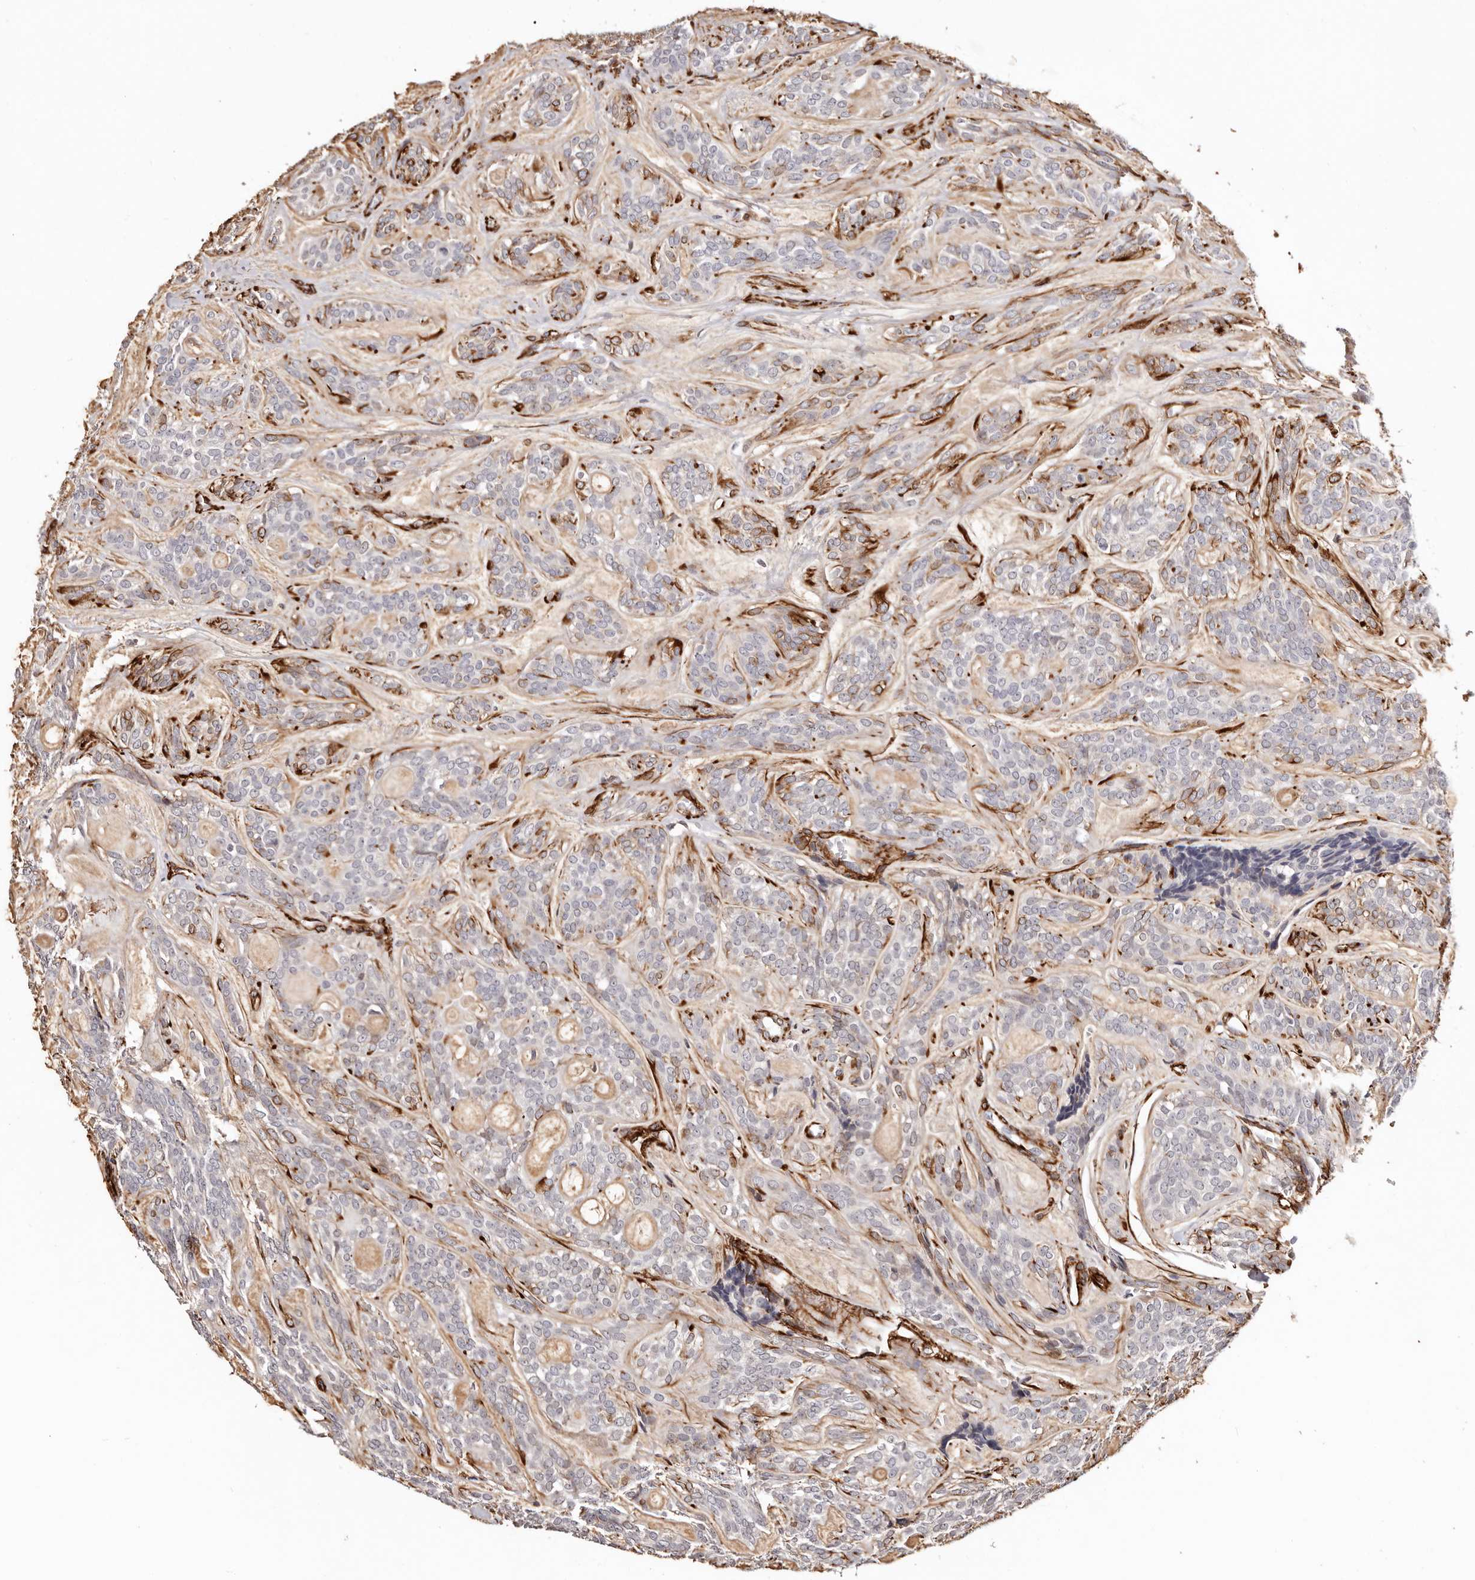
{"staining": {"intensity": "moderate", "quantity": "<25%", "location": "cytoplasmic/membranous"}, "tissue": "head and neck cancer", "cell_type": "Tumor cells", "image_type": "cancer", "snomed": [{"axis": "morphology", "description": "Adenocarcinoma, NOS"}, {"axis": "topography", "description": "Head-Neck"}], "caption": "Brown immunohistochemical staining in human adenocarcinoma (head and neck) demonstrates moderate cytoplasmic/membranous staining in approximately <25% of tumor cells.", "gene": "ZNF557", "patient": {"sex": "male", "age": 66}}